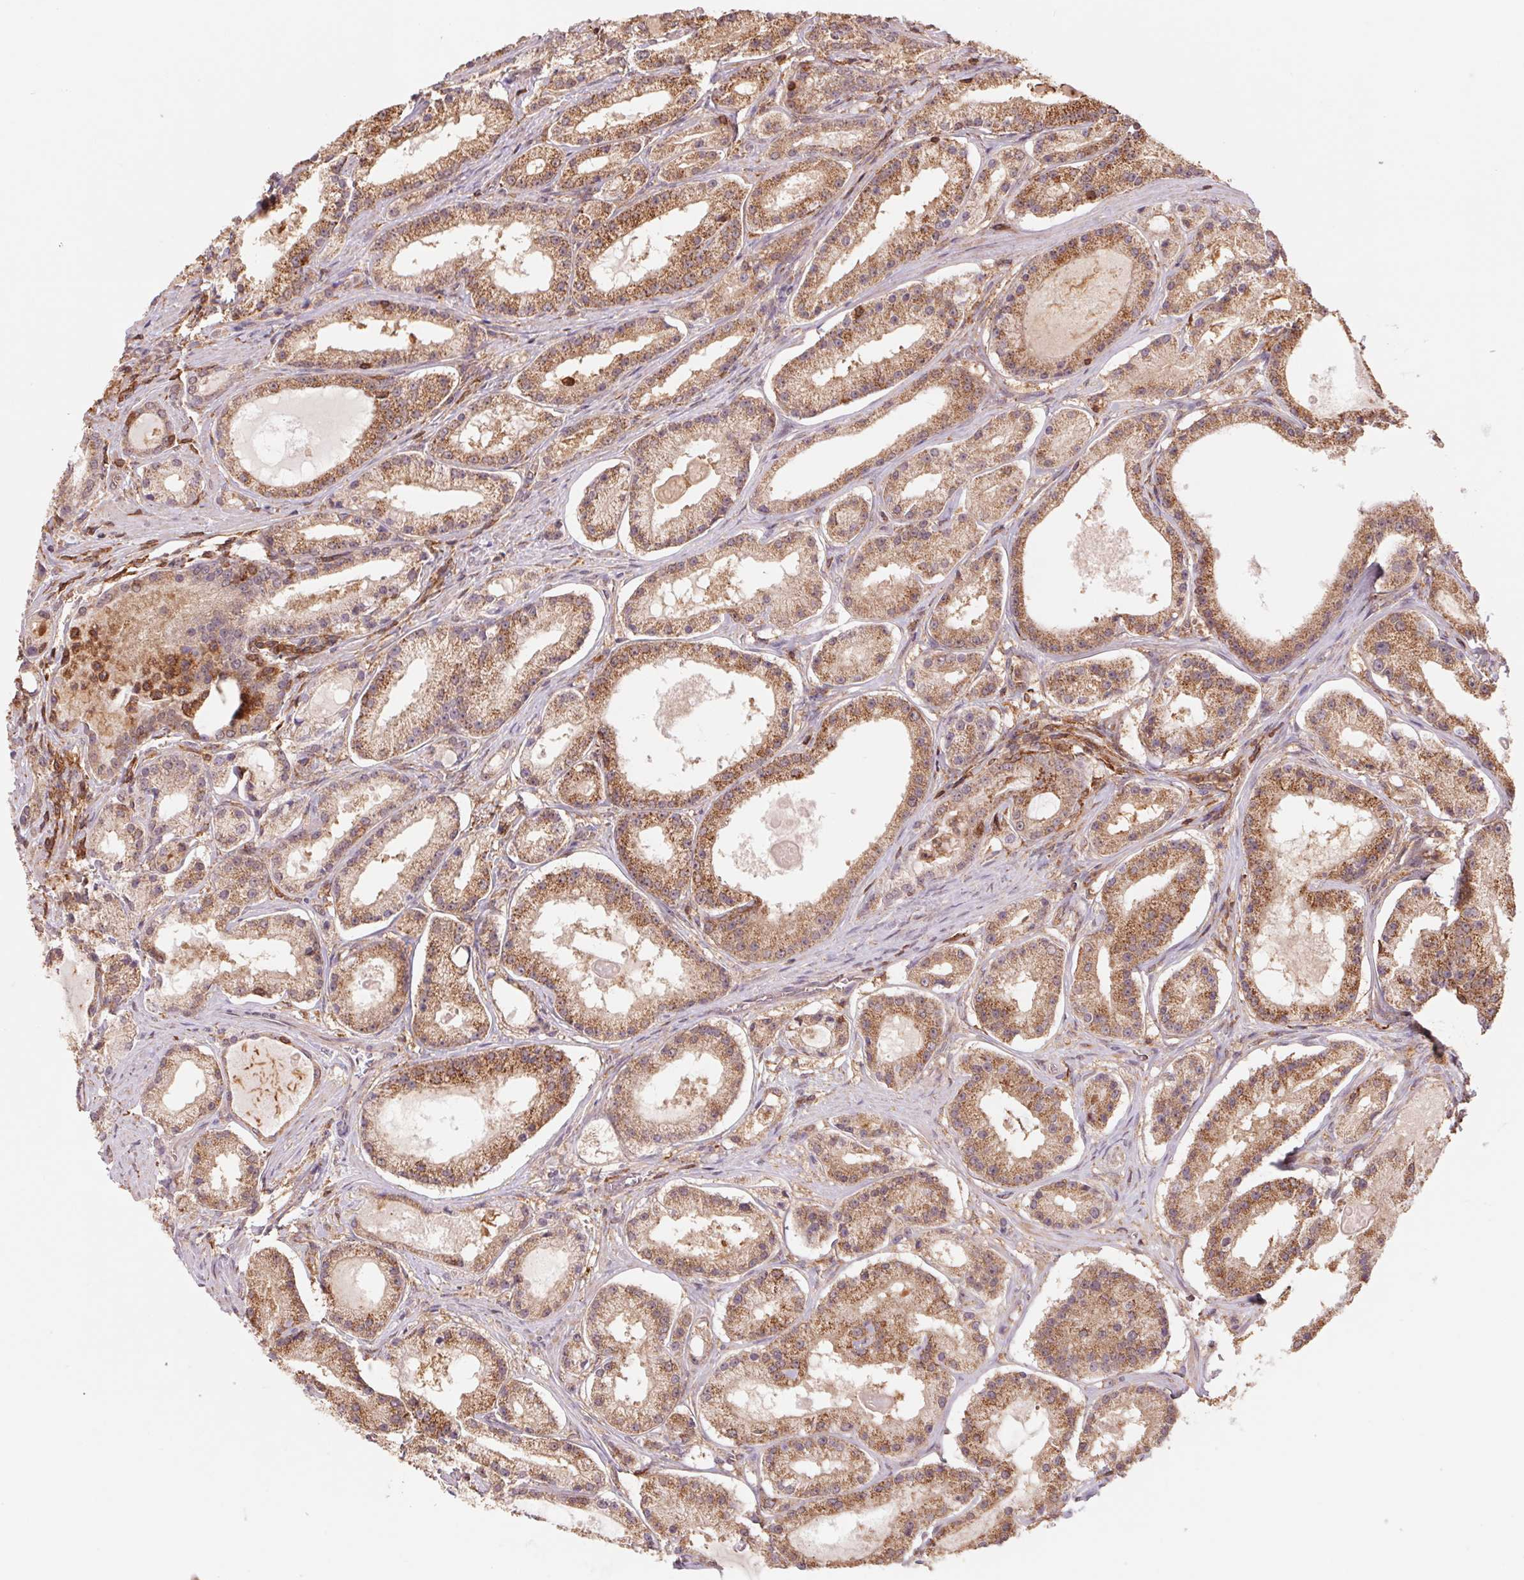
{"staining": {"intensity": "moderate", "quantity": ">75%", "location": "cytoplasmic/membranous"}, "tissue": "prostate cancer", "cell_type": "Tumor cells", "image_type": "cancer", "snomed": [{"axis": "morphology", "description": "Adenocarcinoma, Low grade"}, {"axis": "topography", "description": "Prostate"}], "caption": "Protein analysis of prostate cancer (low-grade adenocarcinoma) tissue displays moderate cytoplasmic/membranous expression in about >75% of tumor cells.", "gene": "URM1", "patient": {"sex": "male", "age": 57}}